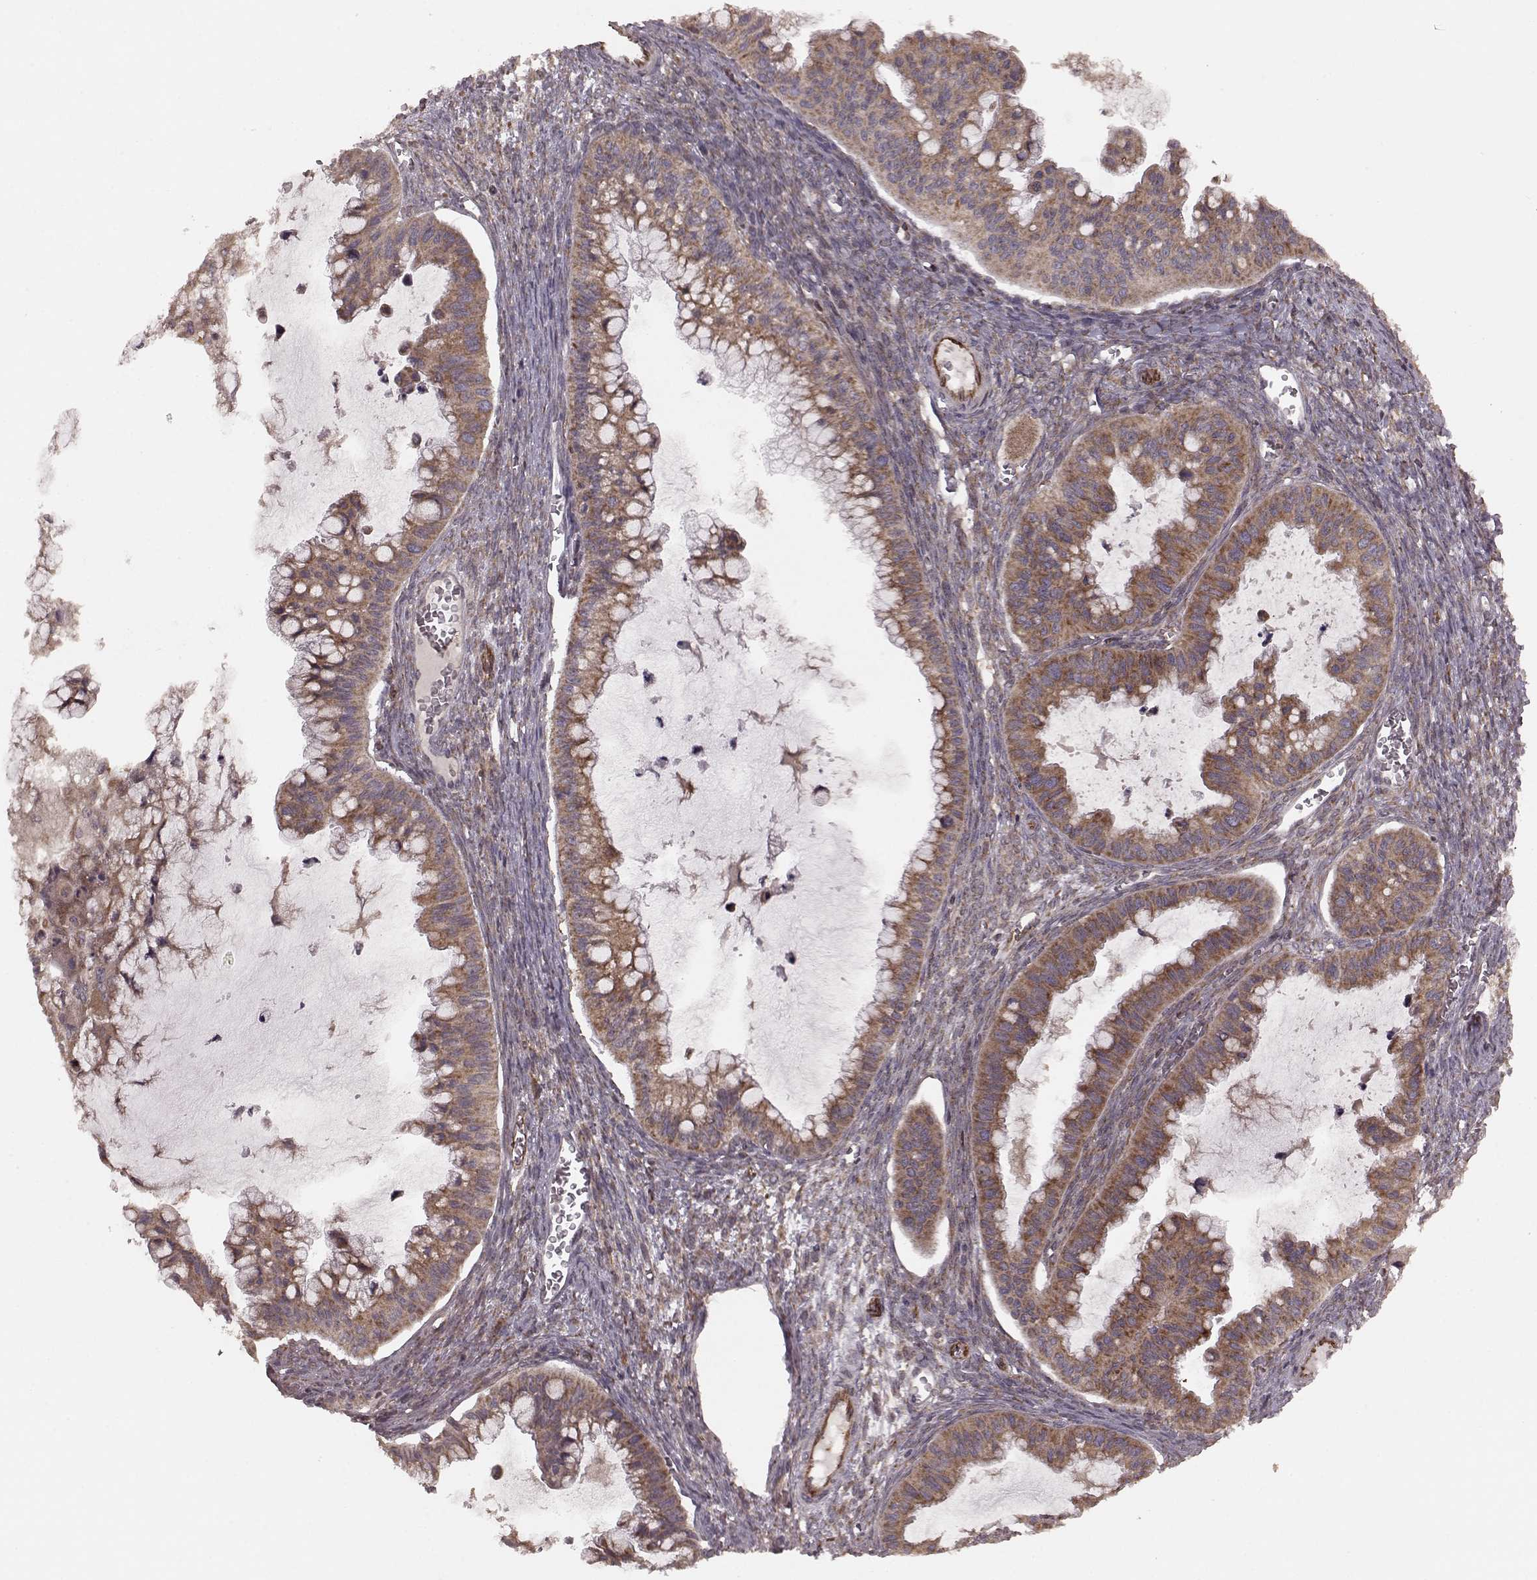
{"staining": {"intensity": "strong", "quantity": ">75%", "location": "cytoplasmic/membranous"}, "tissue": "ovarian cancer", "cell_type": "Tumor cells", "image_type": "cancer", "snomed": [{"axis": "morphology", "description": "Cystadenocarcinoma, mucinous, NOS"}, {"axis": "topography", "description": "Ovary"}], "caption": "About >75% of tumor cells in human ovarian mucinous cystadenocarcinoma display strong cytoplasmic/membranous protein positivity as visualized by brown immunohistochemical staining.", "gene": "AGPAT1", "patient": {"sex": "female", "age": 72}}